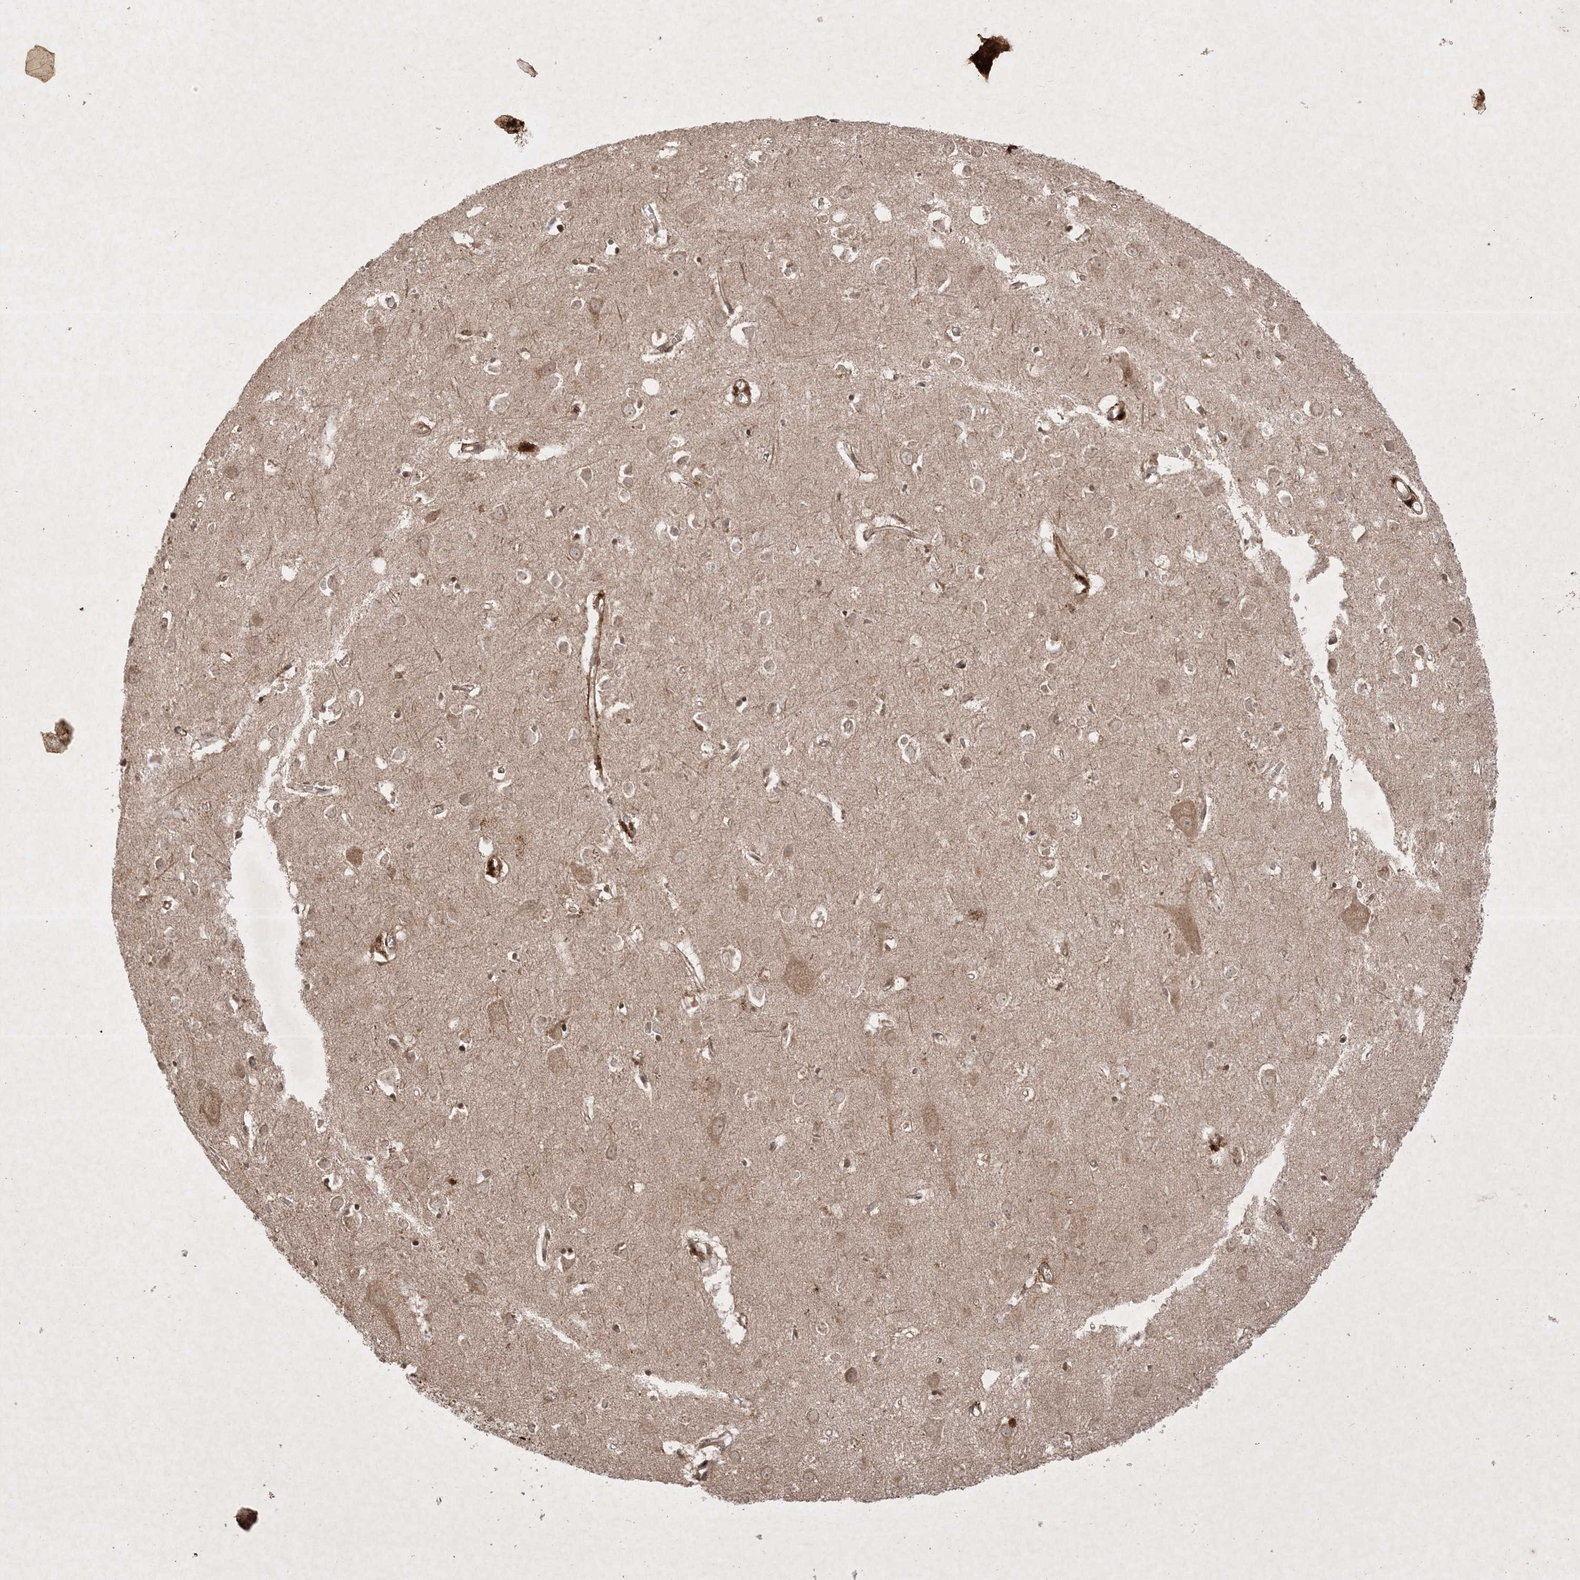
{"staining": {"intensity": "weak", "quantity": ">75%", "location": "cytoplasmic/membranous"}, "tissue": "cerebral cortex", "cell_type": "Endothelial cells", "image_type": "normal", "snomed": [{"axis": "morphology", "description": "Normal tissue, NOS"}, {"axis": "topography", "description": "Cerebral cortex"}], "caption": "Cerebral cortex stained for a protein demonstrates weak cytoplasmic/membranous positivity in endothelial cells.", "gene": "PTK6", "patient": {"sex": "female", "age": 64}}